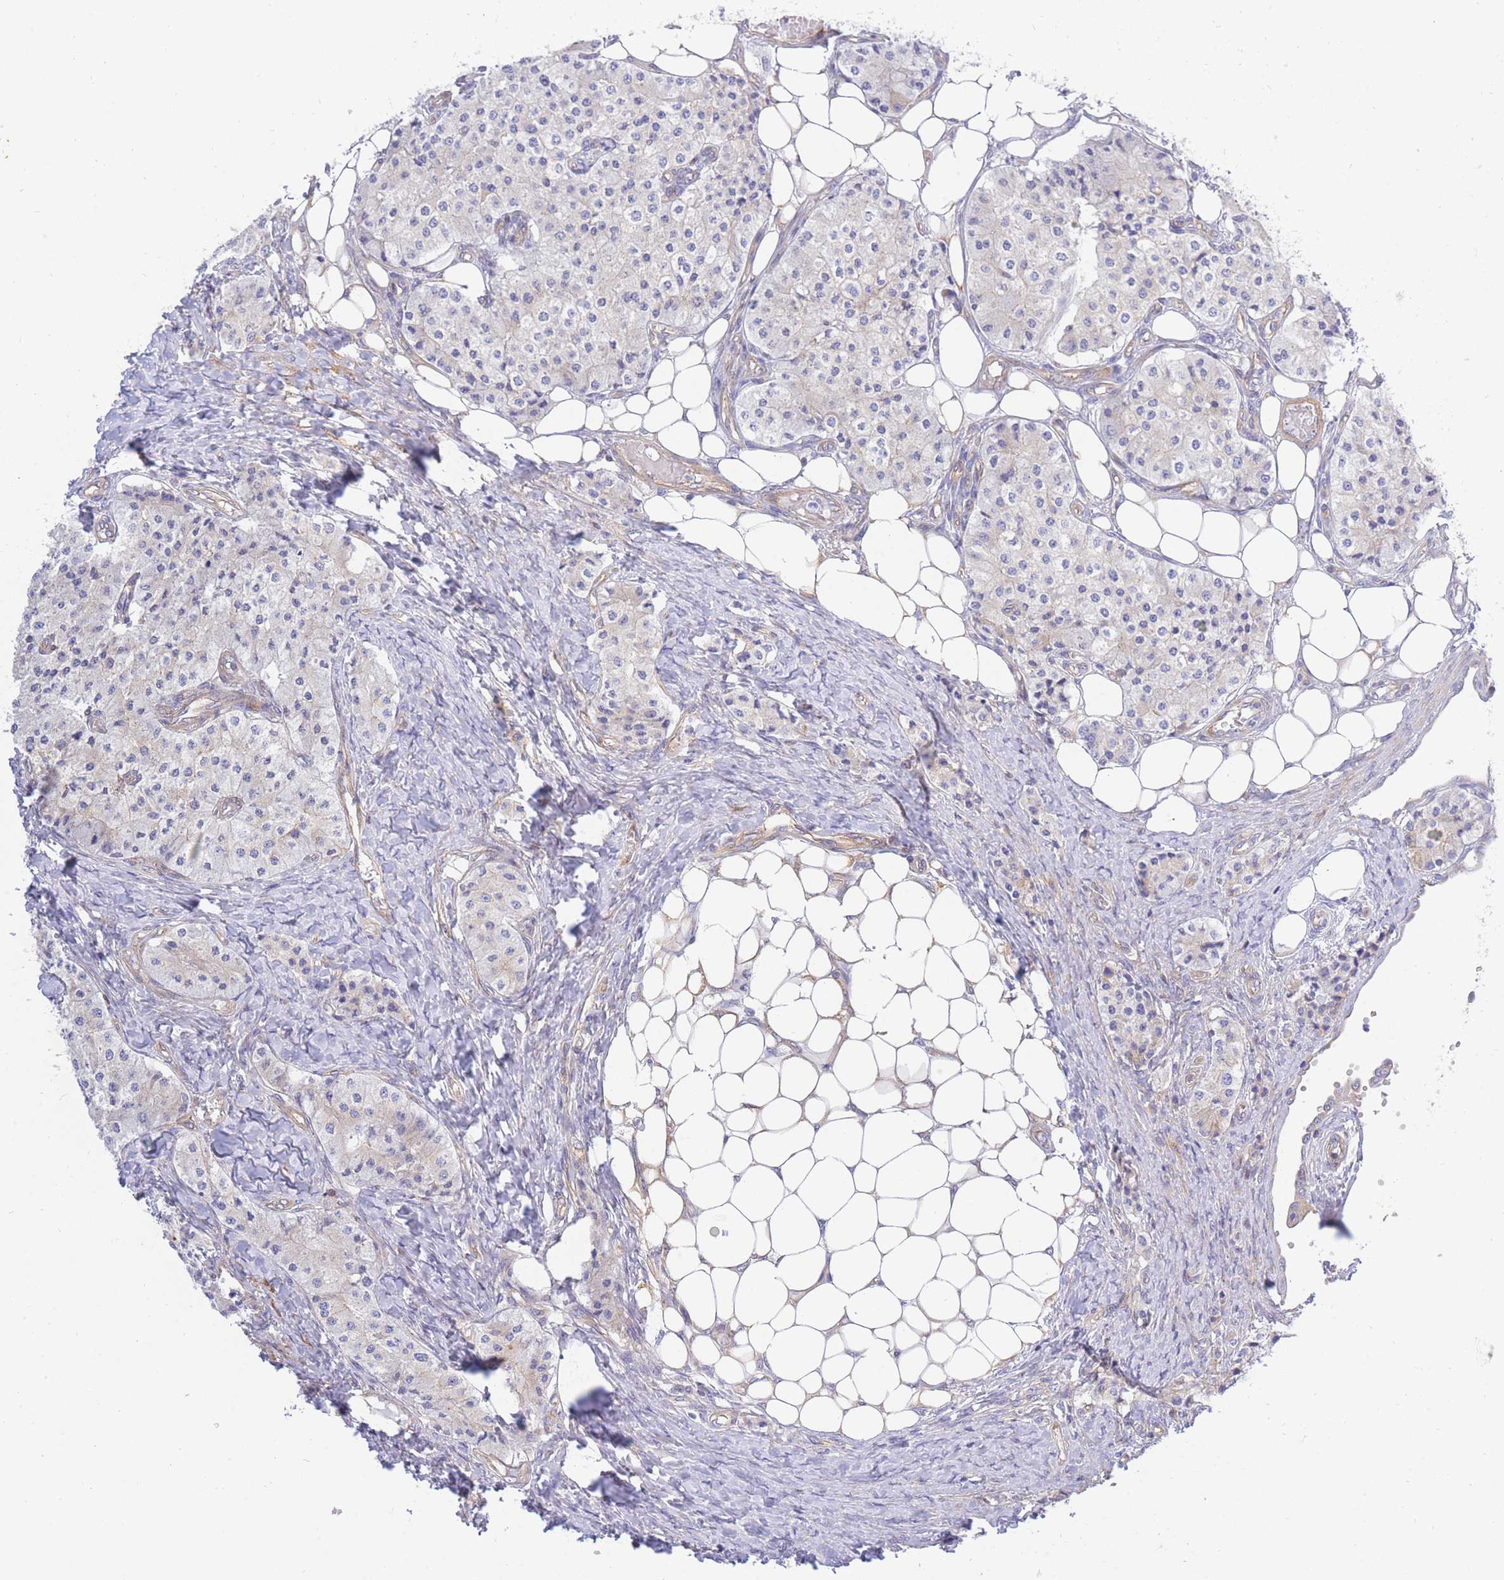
{"staining": {"intensity": "weak", "quantity": "<25%", "location": "cytoplasmic/membranous"}, "tissue": "carcinoid", "cell_type": "Tumor cells", "image_type": "cancer", "snomed": [{"axis": "morphology", "description": "Carcinoid, malignant, NOS"}, {"axis": "topography", "description": "Colon"}], "caption": "Protein analysis of carcinoid shows no significant staining in tumor cells.", "gene": "REM1", "patient": {"sex": "female", "age": 52}}